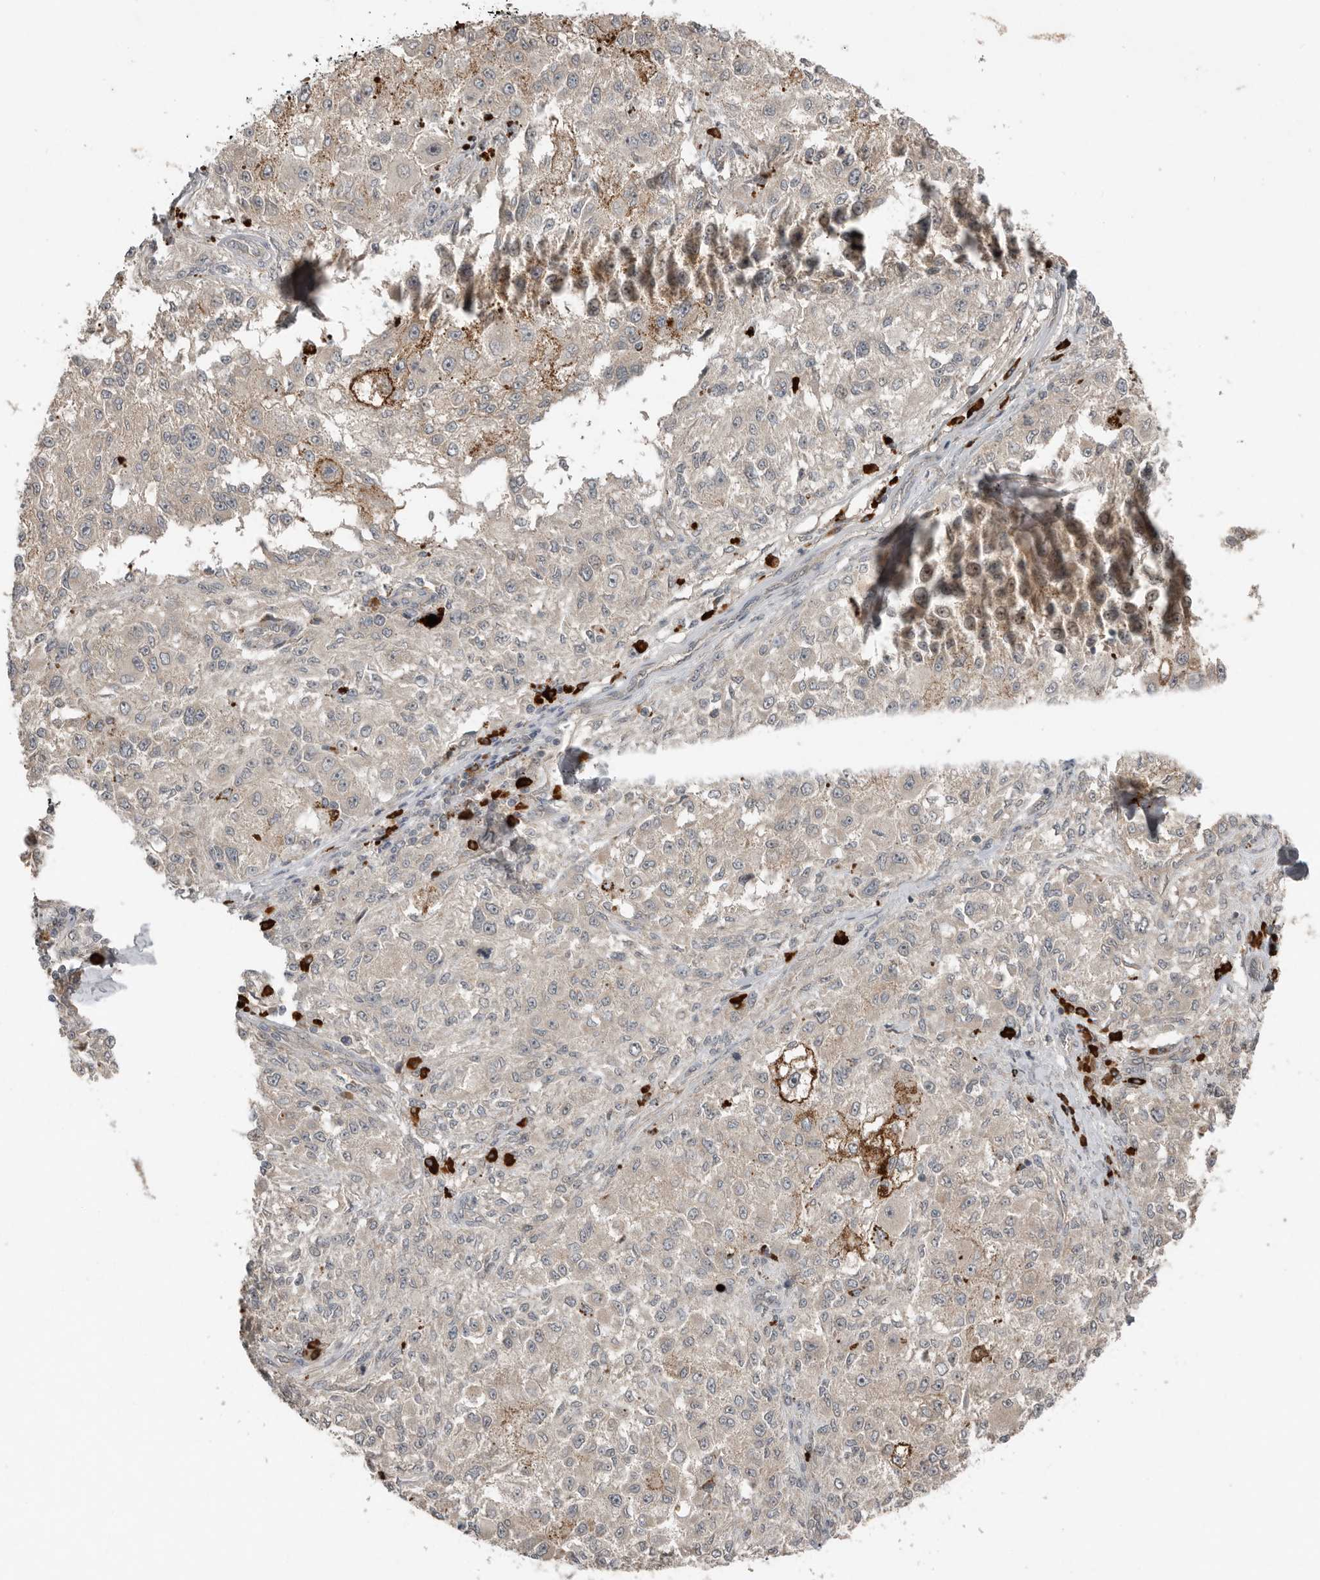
{"staining": {"intensity": "negative", "quantity": "none", "location": "none"}, "tissue": "melanoma", "cell_type": "Tumor cells", "image_type": "cancer", "snomed": [{"axis": "morphology", "description": "Necrosis, NOS"}, {"axis": "morphology", "description": "Malignant melanoma, NOS"}, {"axis": "topography", "description": "Skin"}], "caption": "Protein analysis of malignant melanoma shows no significant expression in tumor cells.", "gene": "TEAD3", "patient": {"sex": "female", "age": 87}}